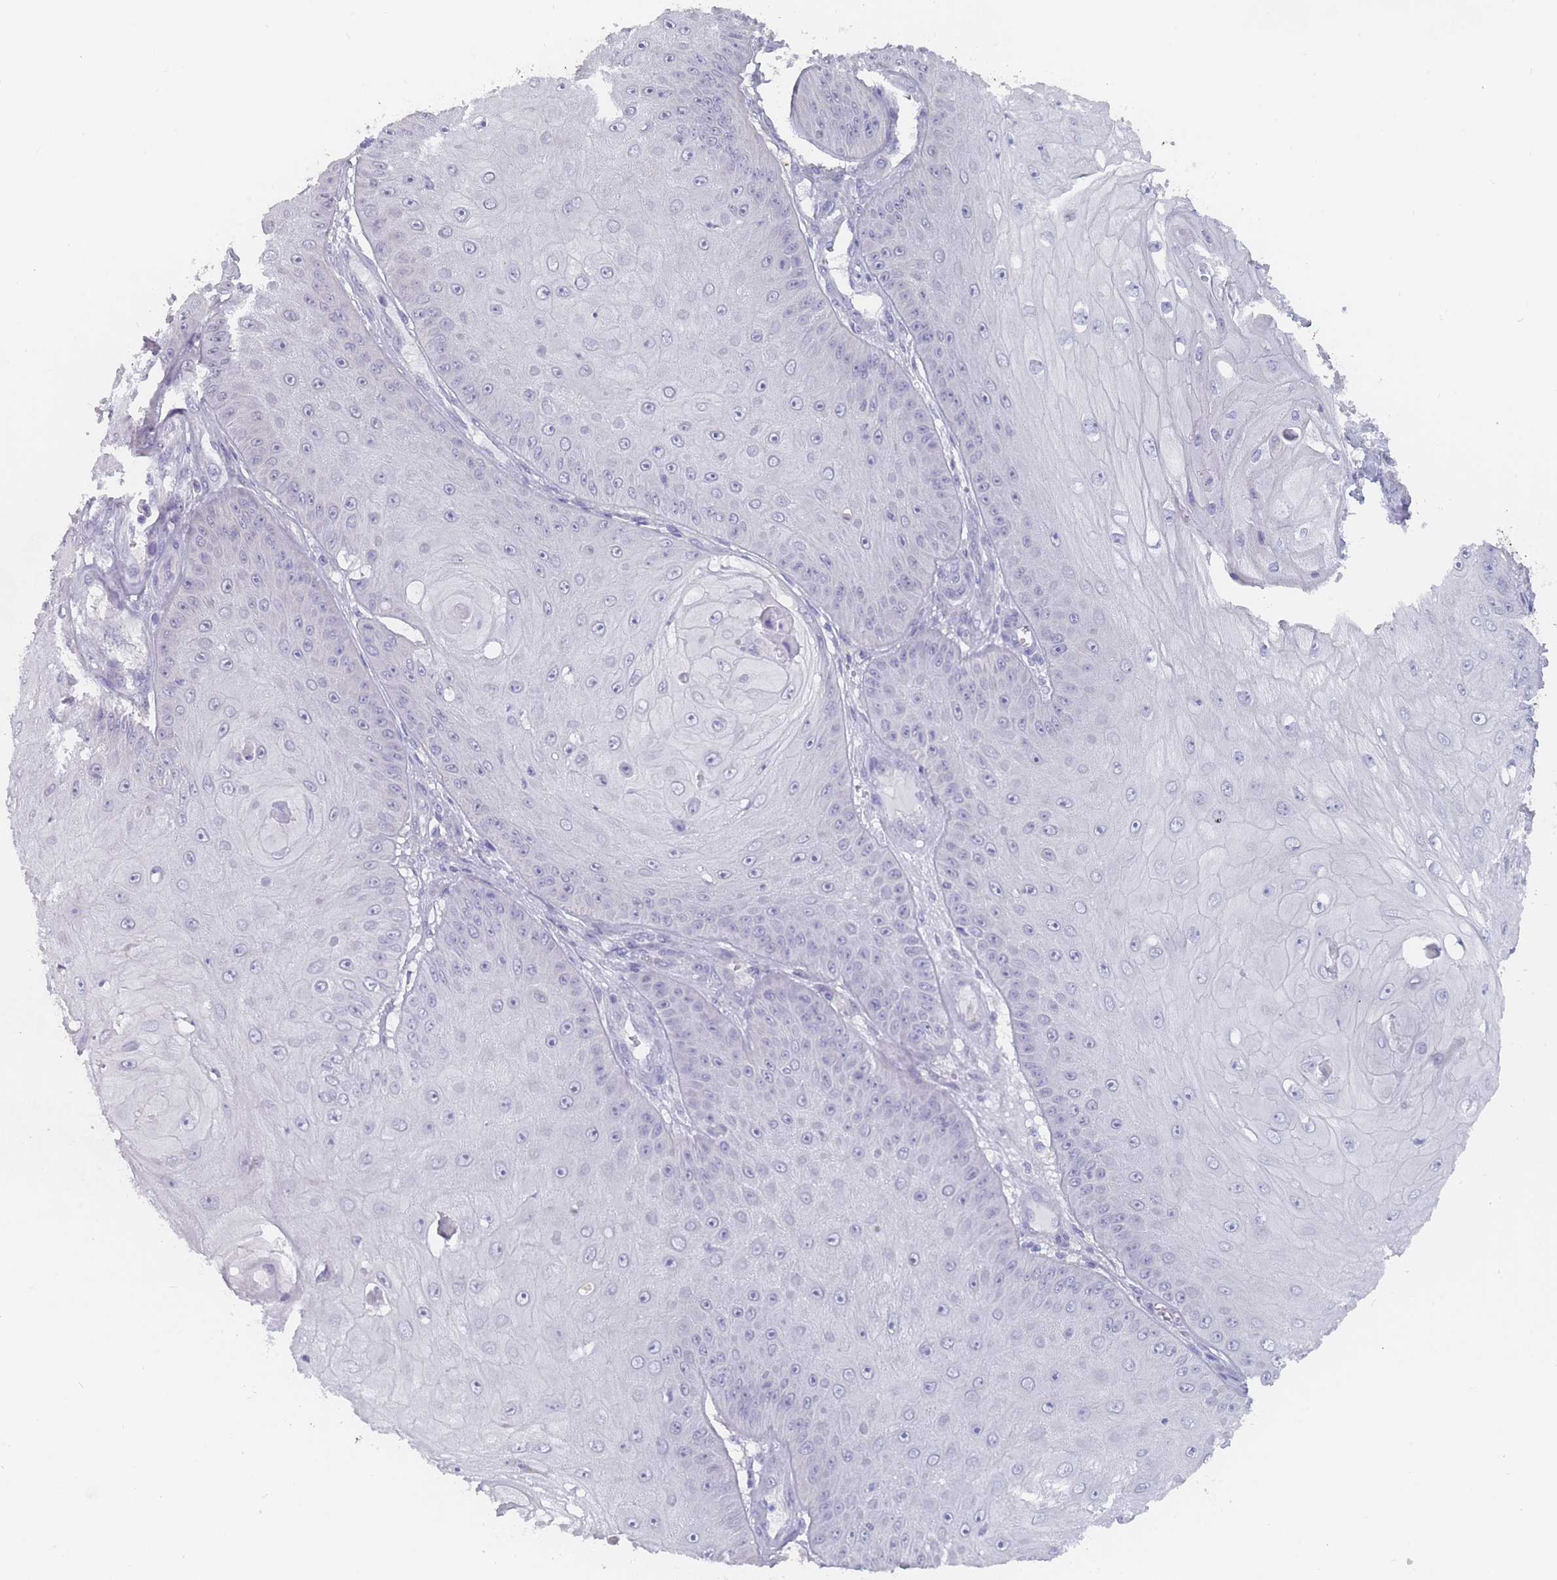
{"staining": {"intensity": "negative", "quantity": "none", "location": "none"}, "tissue": "skin cancer", "cell_type": "Tumor cells", "image_type": "cancer", "snomed": [{"axis": "morphology", "description": "Squamous cell carcinoma, NOS"}, {"axis": "topography", "description": "Skin"}], "caption": "Tumor cells are negative for protein expression in human skin cancer (squamous cell carcinoma).", "gene": "CYP51A1", "patient": {"sex": "male", "age": 70}}